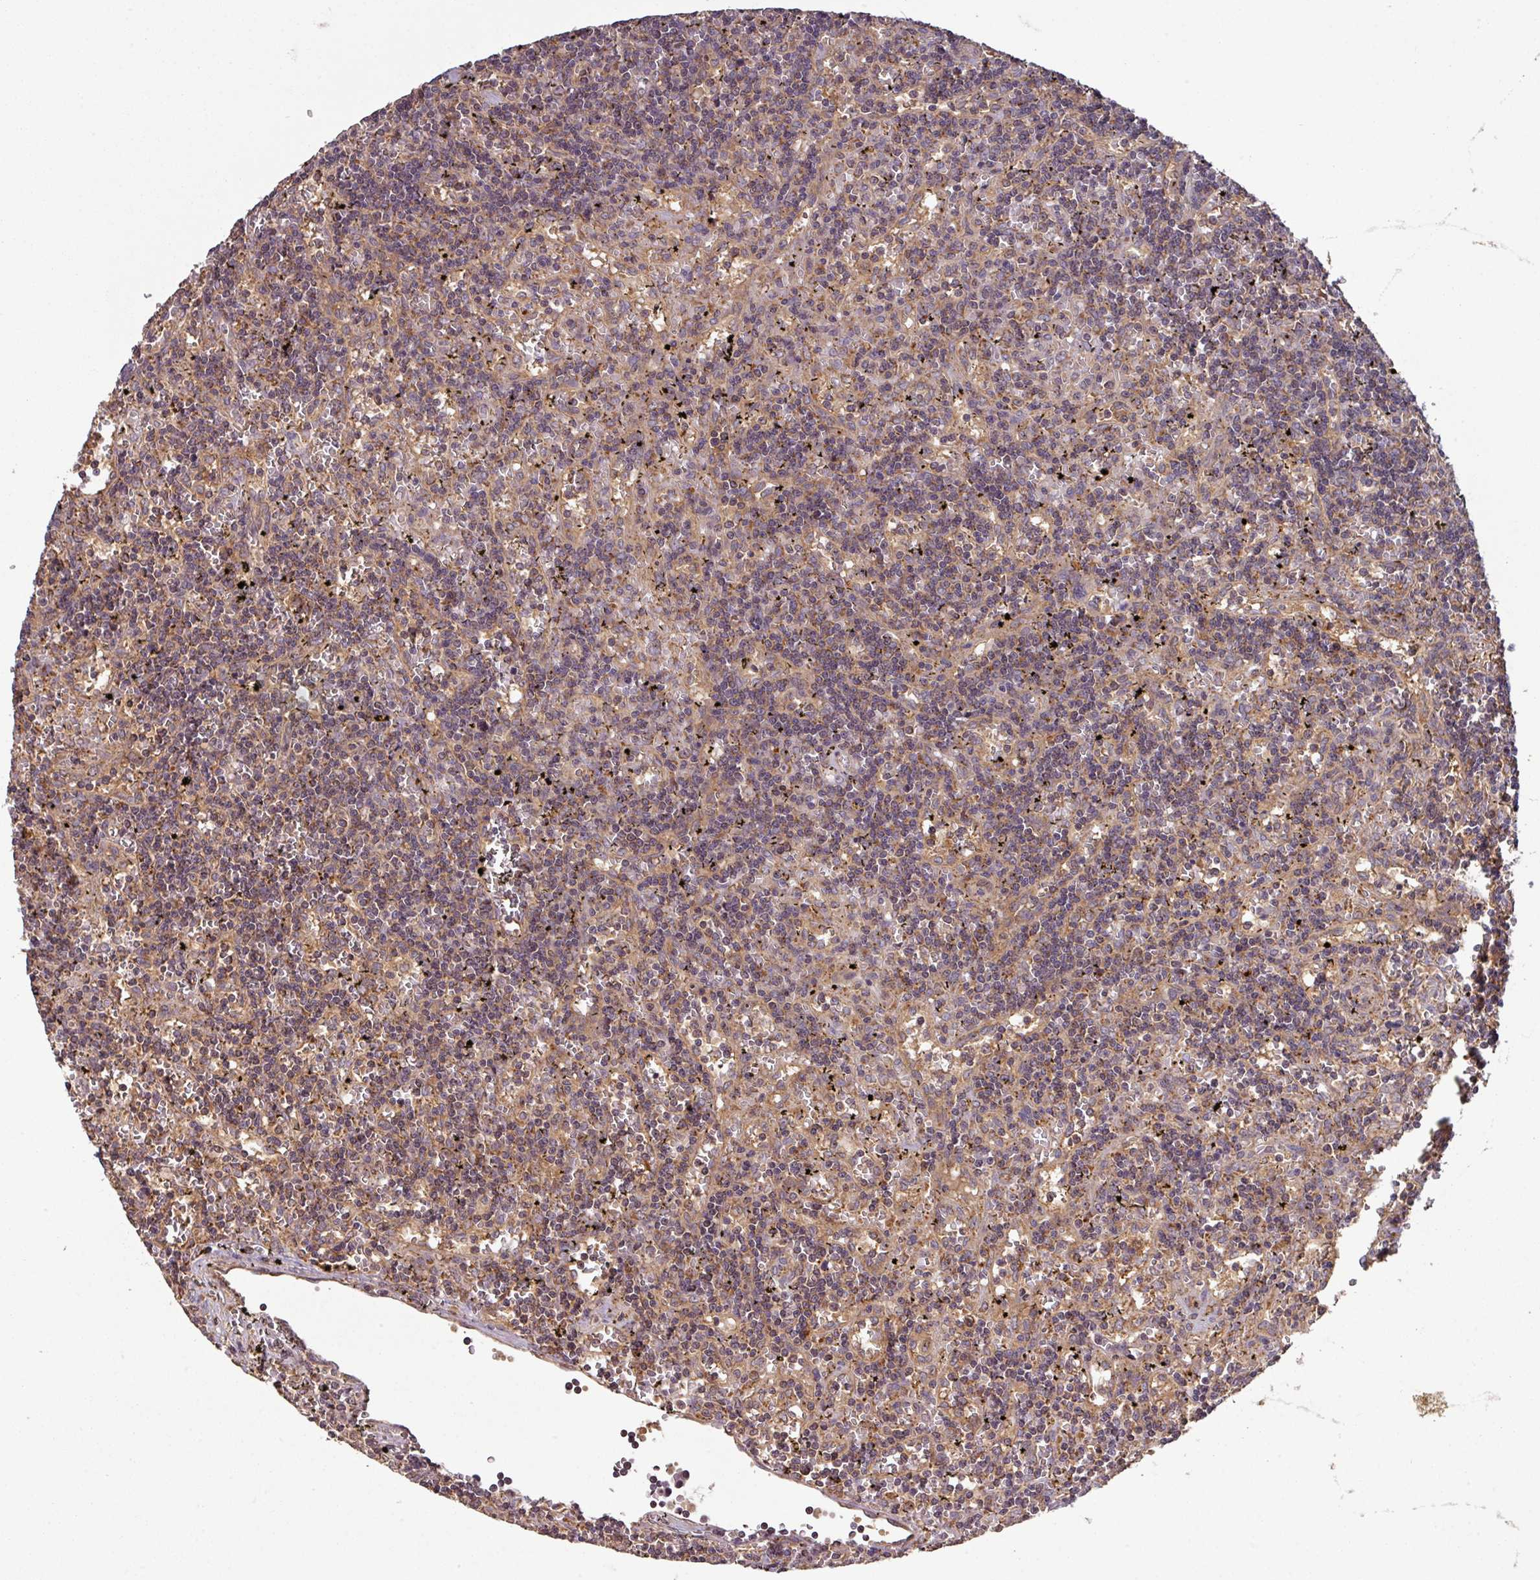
{"staining": {"intensity": "weak", "quantity": "25%-75%", "location": "cytoplasmic/membranous"}, "tissue": "lymphoma", "cell_type": "Tumor cells", "image_type": "cancer", "snomed": [{"axis": "morphology", "description": "Malignant lymphoma, non-Hodgkin's type, Low grade"}, {"axis": "topography", "description": "Spleen"}], "caption": "IHC micrograph of neoplastic tissue: lymphoma stained using IHC shows low levels of weak protein expression localized specifically in the cytoplasmic/membranous of tumor cells, appearing as a cytoplasmic/membranous brown color.", "gene": "MRRF", "patient": {"sex": "male", "age": 60}}